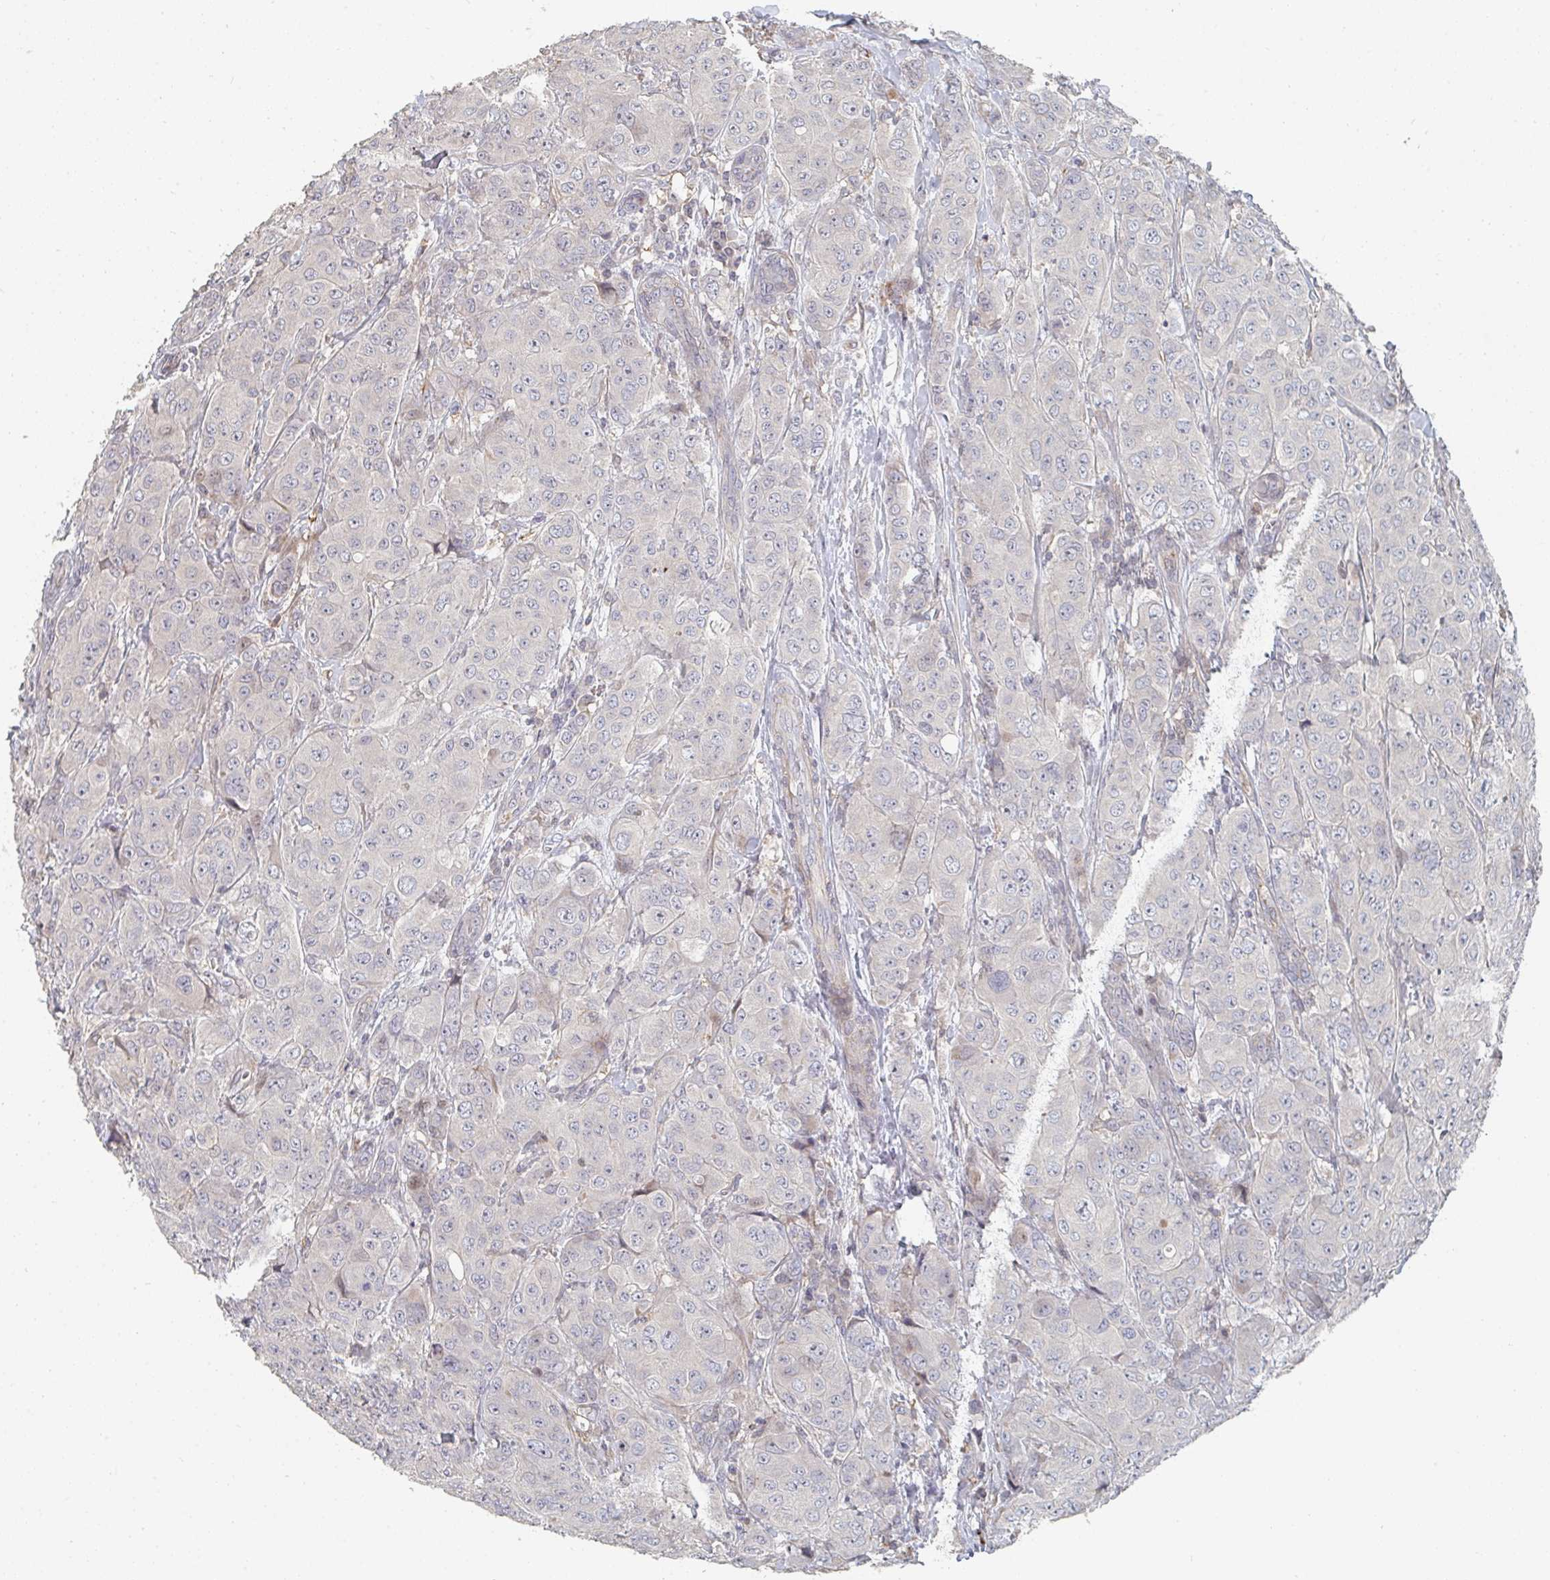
{"staining": {"intensity": "negative", "quantity": "none", "location": "none"}, "tissue": "breast cancer", "cell_type": "Tumor cells", "image_type": "cancer", "snomed": [{"axis": "morphology", "description": "Duct carcinoma"}, {"axis": "topography", "description": "Breast"}], "caption": "Immunohistochemistry (IHC) photomicrograph of neoplastic tissue: breast cancer (intraductal carcinoma) stained with DAB (3,3'-diaminobenzidine) displays no significant protein positivity in tumor cells.", "gene": "PTEN", "patient": {"sex": "female", "age": 43}}